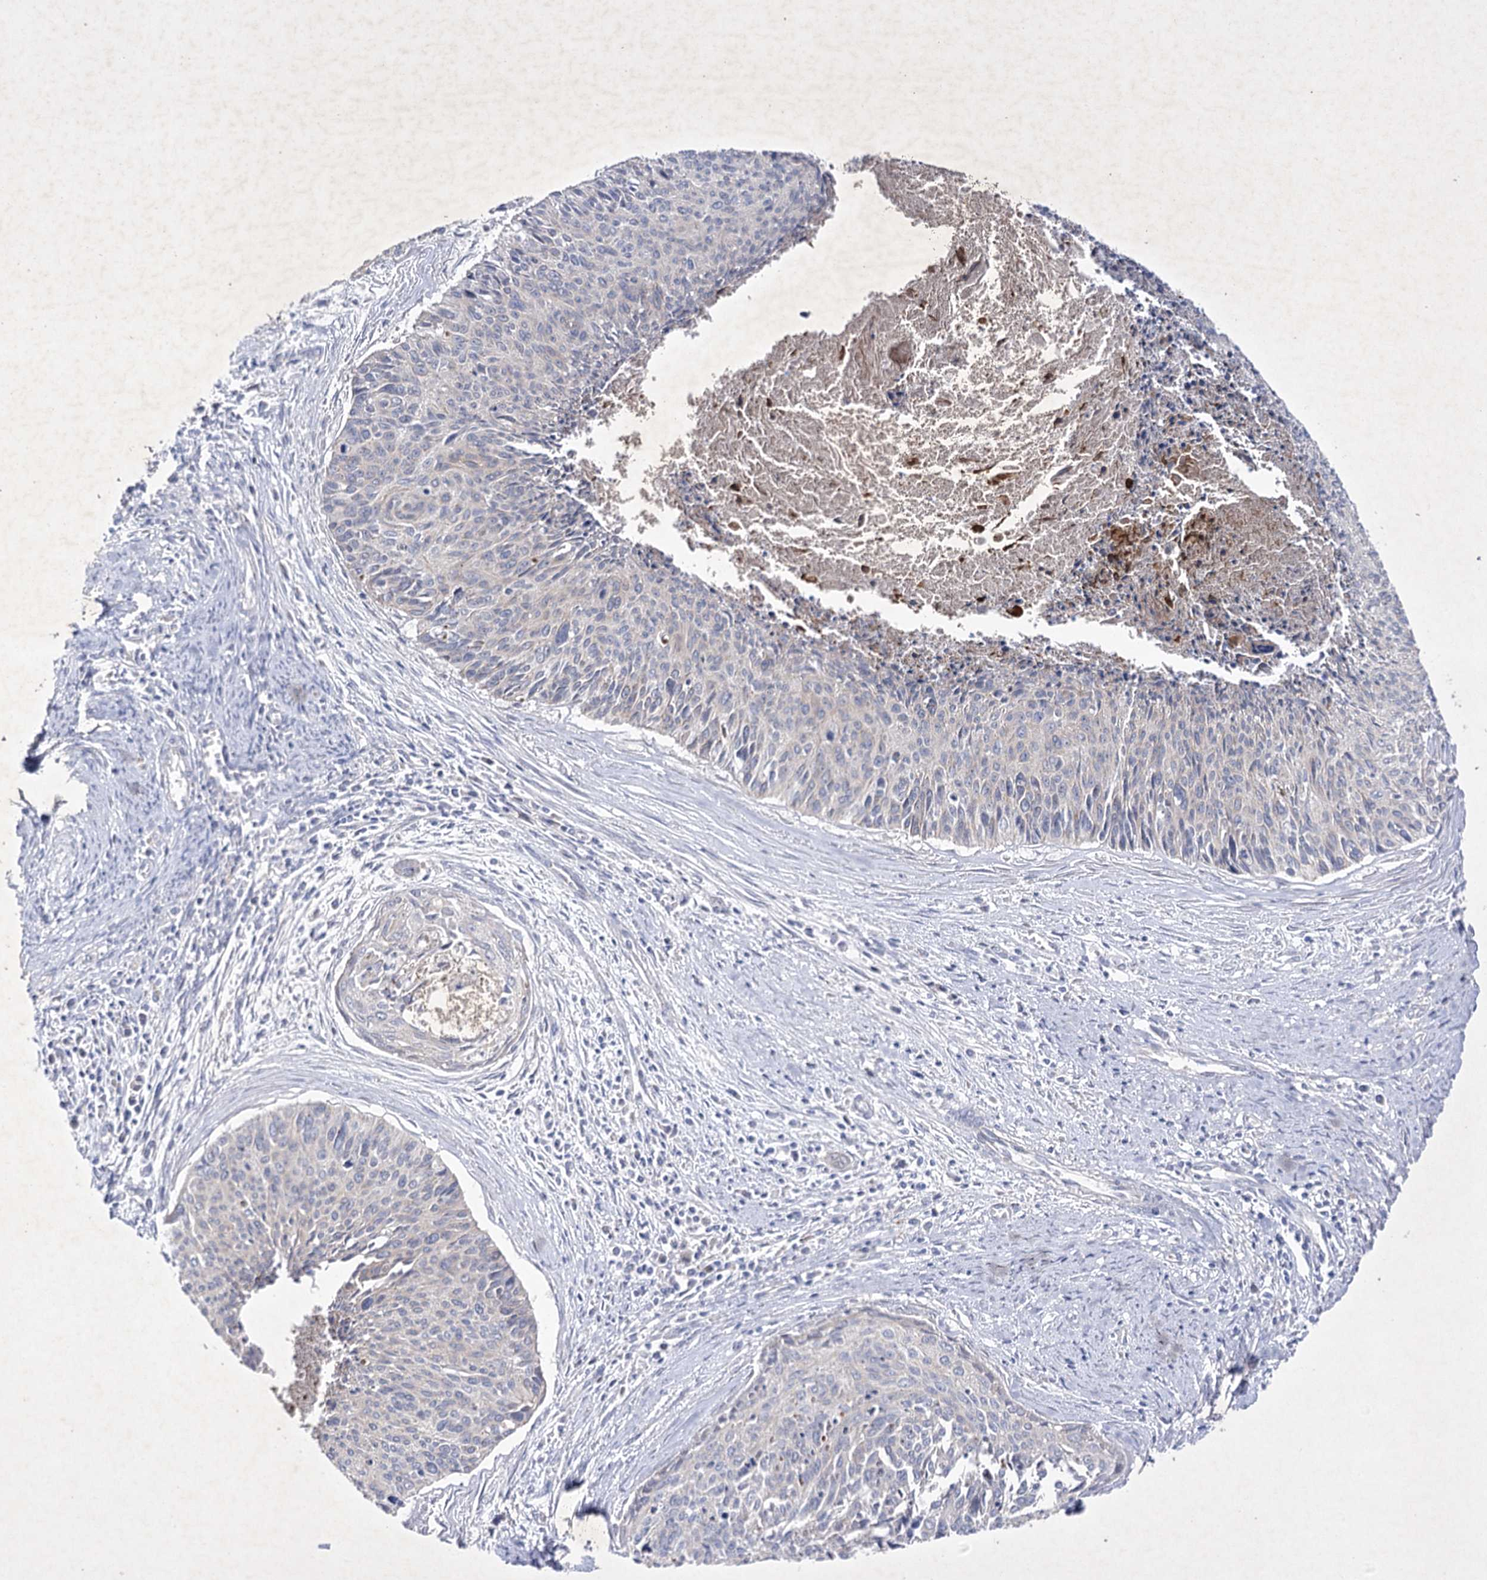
{"staining": {"intensity": "negative", "quantity": "none", "location": "none"}, "tissue": "cervical cancer", "cell_type": "Tumor cells", "image_type": "cancer", "snomed": [{"axis": "morphology", "description": "Squamous cell carcinoma, NOS"}, {"axis": "topography", "description": "Cervix"}], "caption": "Human squamous cell carcinoma (cervical) stained for a protein using immunohistochemistry exhibits no staining in tumor cells.", "gene": "COX15", "patient": {"sex": "female", "age": 55}}